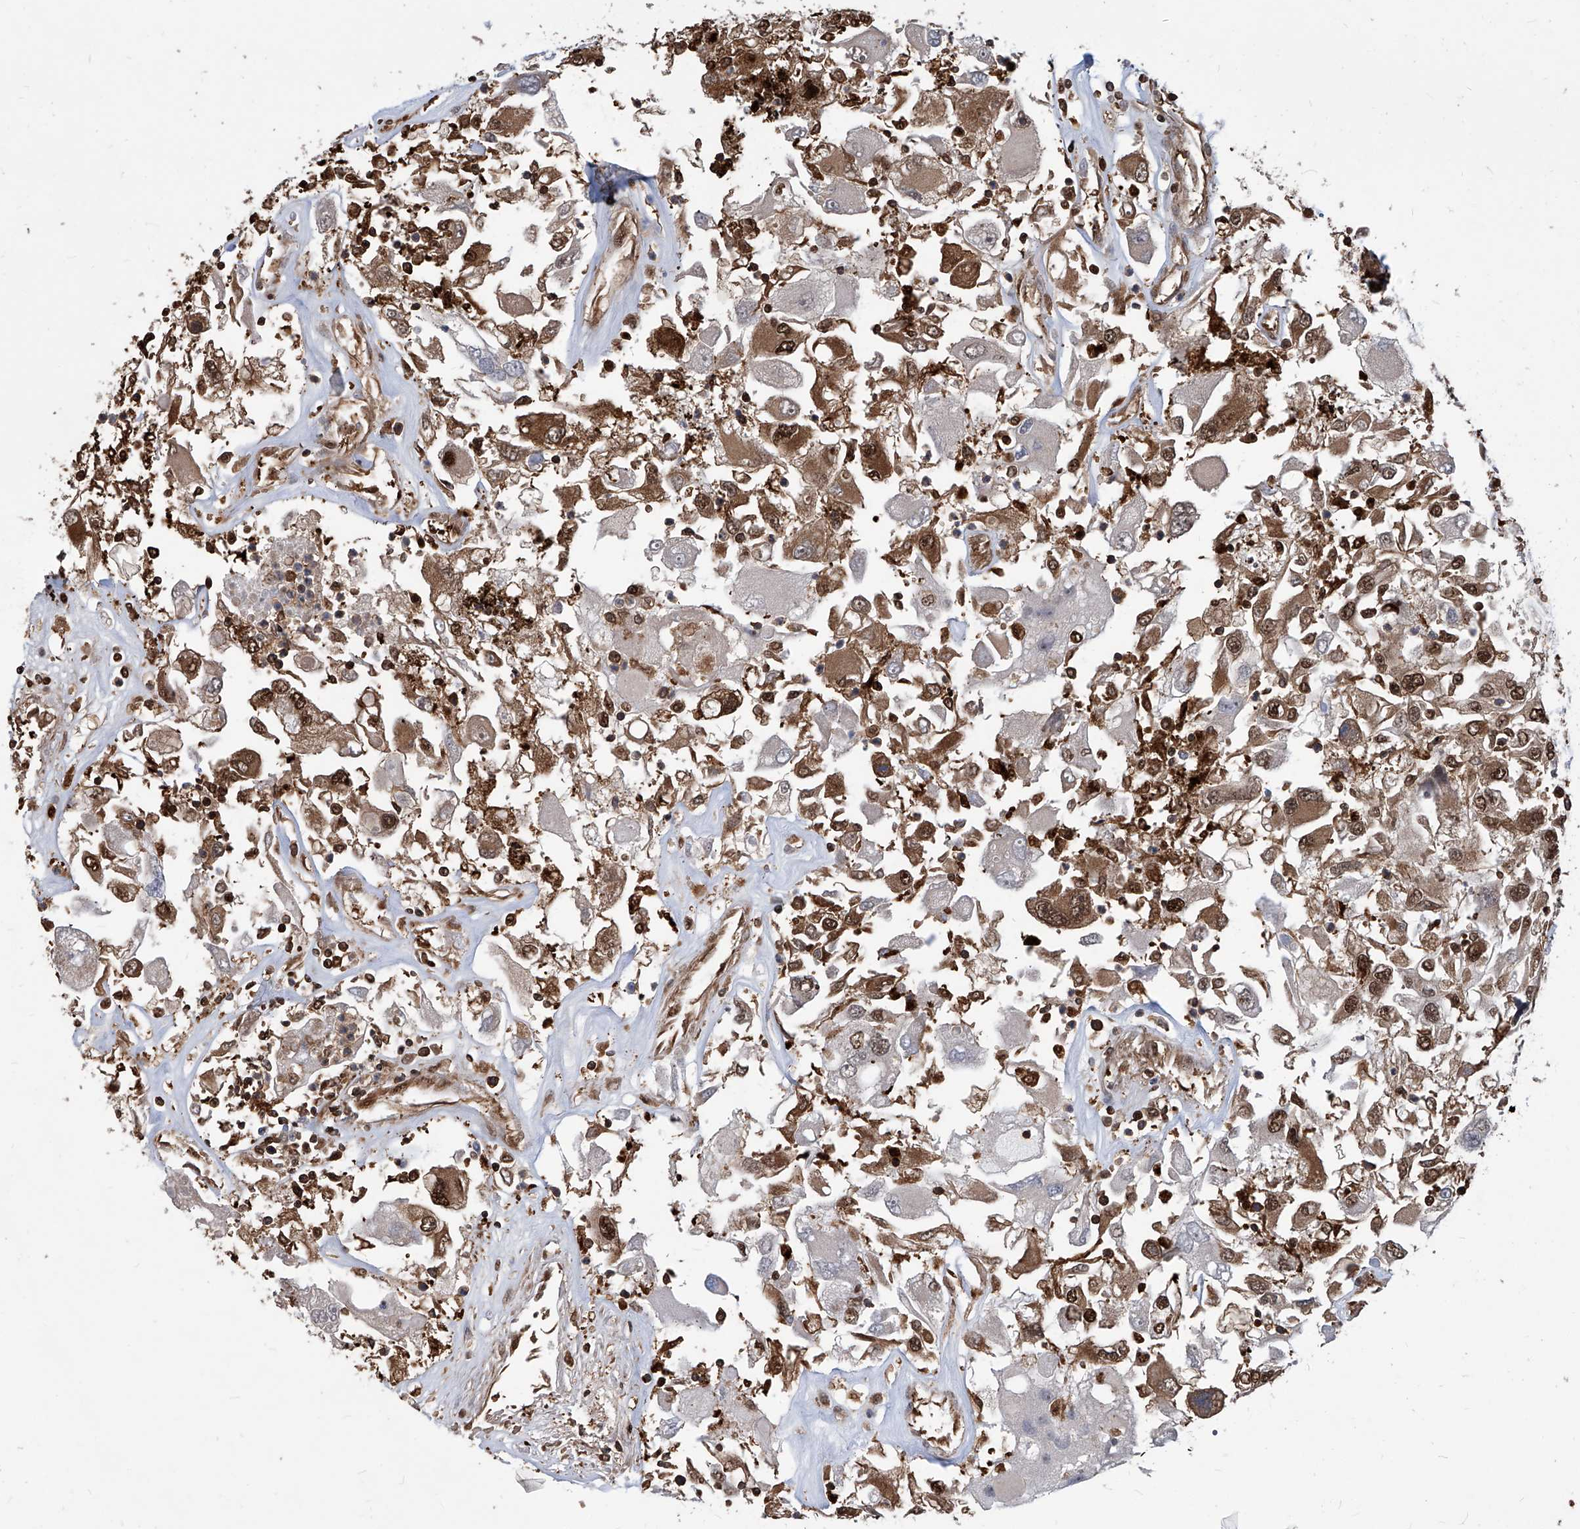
{"staining": {"intensity": "moderate", "quantity": ">75%", "location": "cytoplasmic/membranous,nuclear"}, "tissue": "renal cancer", "cell_type": "Tumor cells", "image_type": "cancer", "snomed": [{"axis": "morphology", "description": "Adenocarcinoma, NOS"}, {"axis": "topography", "description": "Kidney"}], "caption": "Renal adenocarcinoma stained with immunohistochemistry (IHC) demonstrates moderate cytoplasmic/membranous and nuclear positivity in about >75% of tumor cells.", "gene": "PSMB1", "patient": {"sex": "female", "age": 52}}